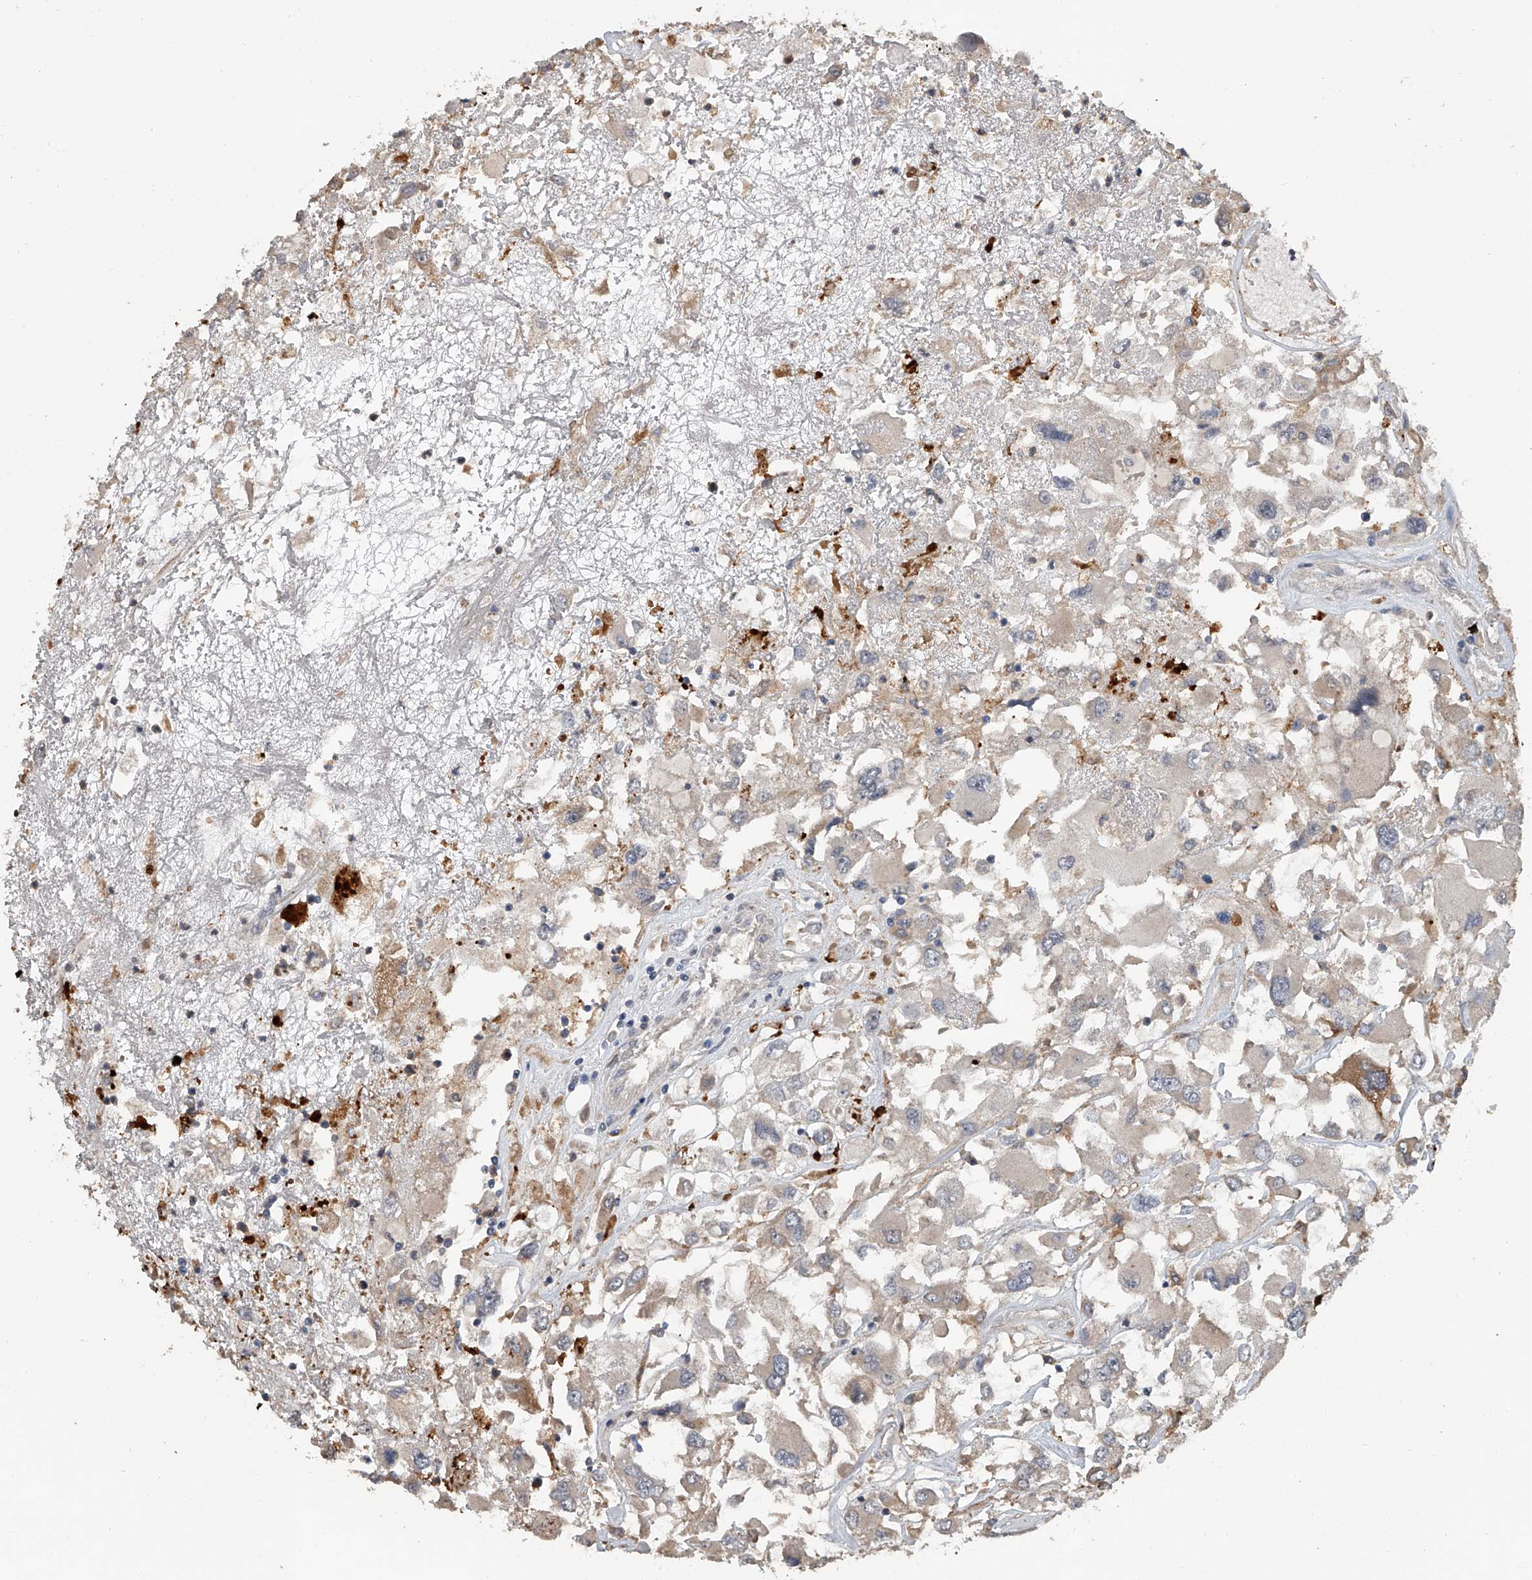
{"staining": {"intensity": "moderate", "quantity": "<25%", "location": "cytoplasmic/membranous"}, "tissue": "renal cancer", "cell_type": "Tumor cells", "image_type": "cancer", "snomed": [{"axis": "morphology", "description": "Adenocarcinoma, NOS"}, {"axis": "topography", "description": "Kidney"}], "caption": "Tumor cells display low levels of moderate cytoplasmic/membranous positivity in approximately <25% of cells in renal cancer. Nuclei are stained in blue.", "gene": "DOCK9", "patient": {"sex": "female", "age": 52}}